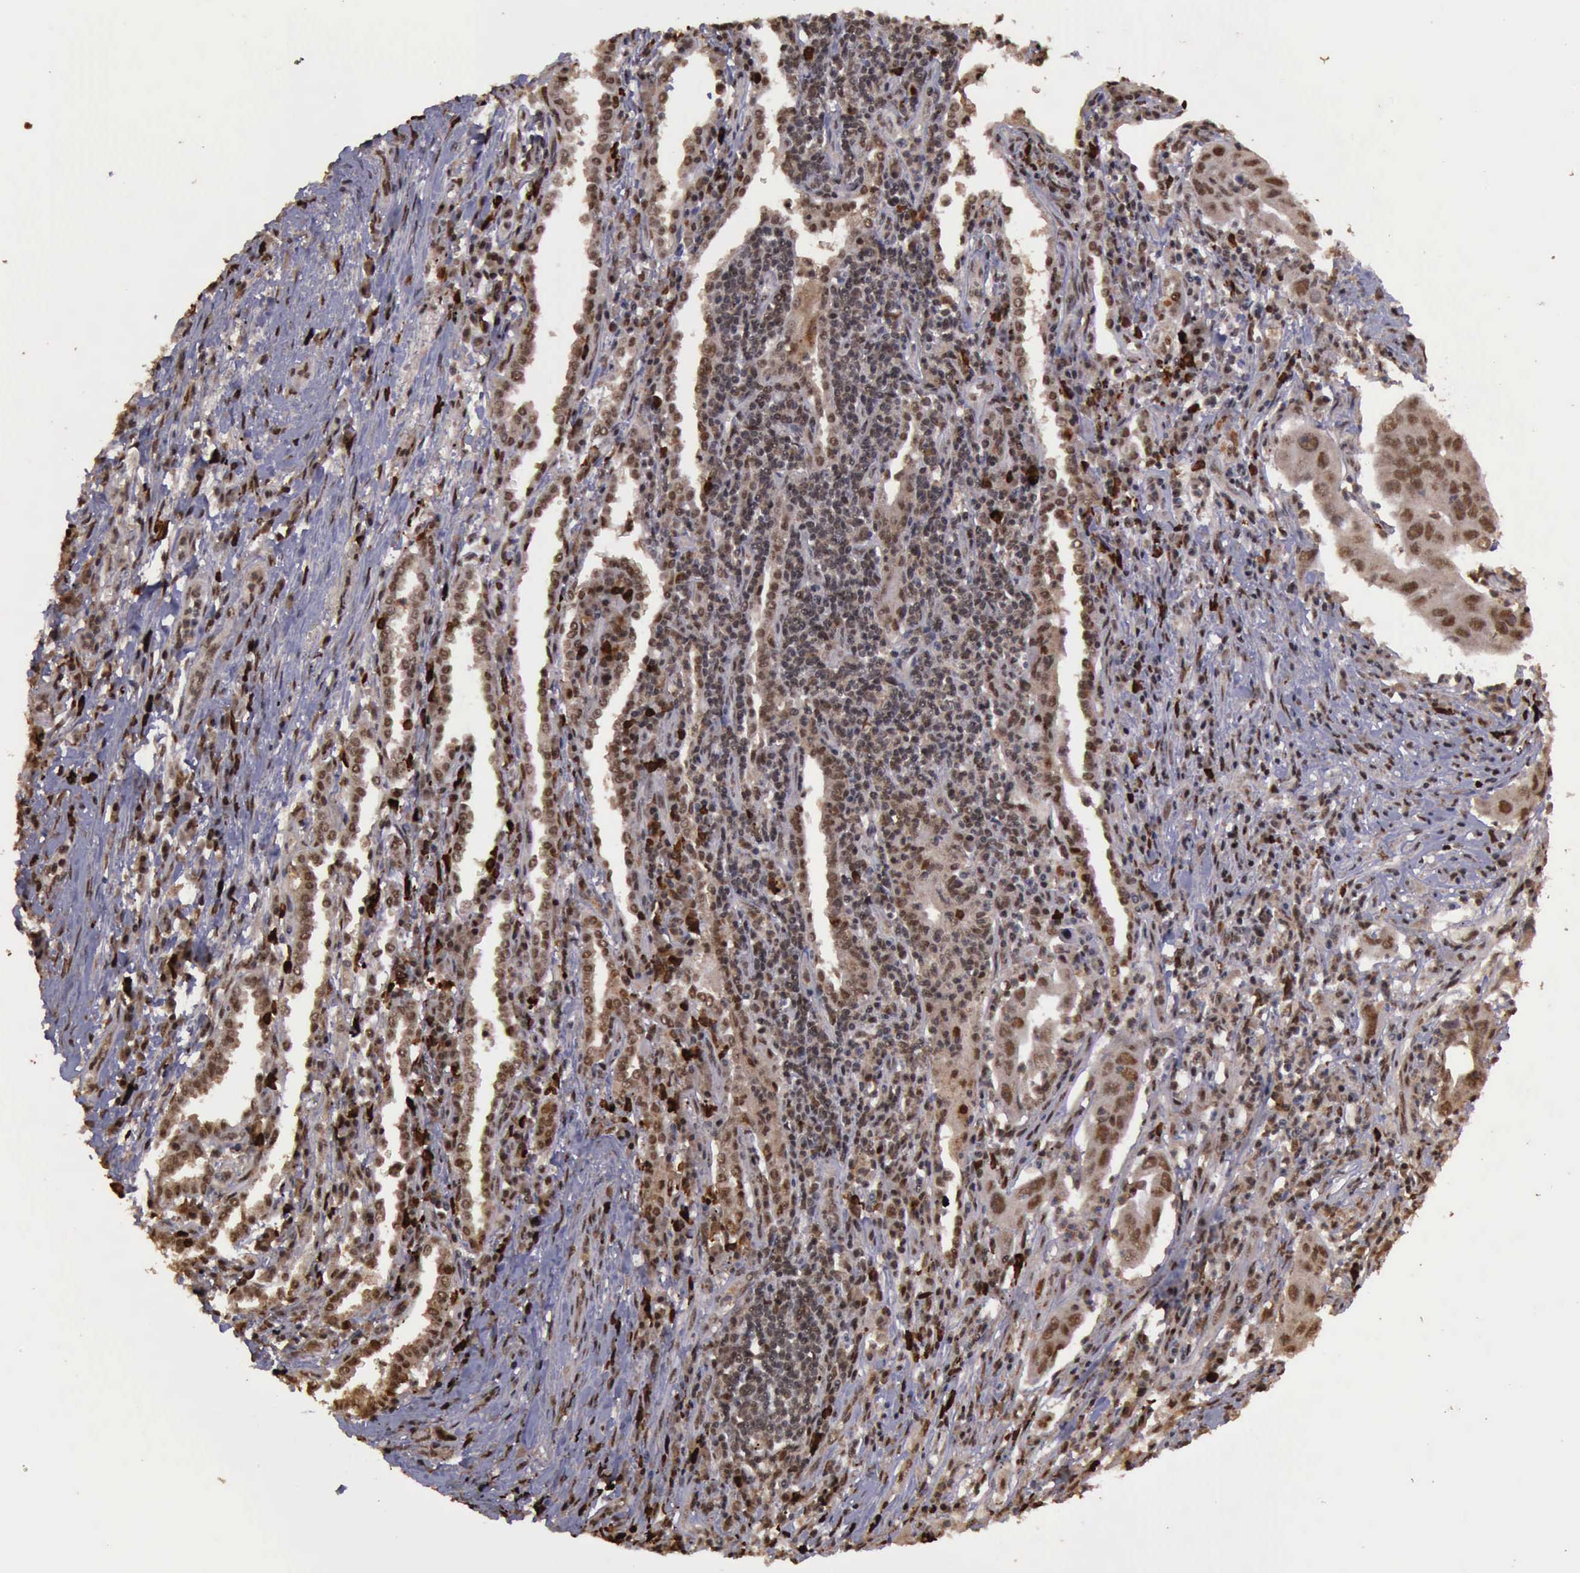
{"staining": {"intensity": "moderate", "quantity": ">75%", "location": "nuclear"}, "tissue": "lung cancer", "cell_type": "Tumor cells", "image_type": "cancer", "snomed": [{"axis": "morphology", "description": "Adenocarcinoma, NOS"}, {"axis": "topography", "description": "Lung"}], "caption": "IHC (DAB) staining of human lung cancer (adenocarcinoma) exhibits moderate nuclear protein staining in approximately >75% of tumor cells.", "gene": "TRMT2A", "patient": {"sex": "male", "age": 48}}